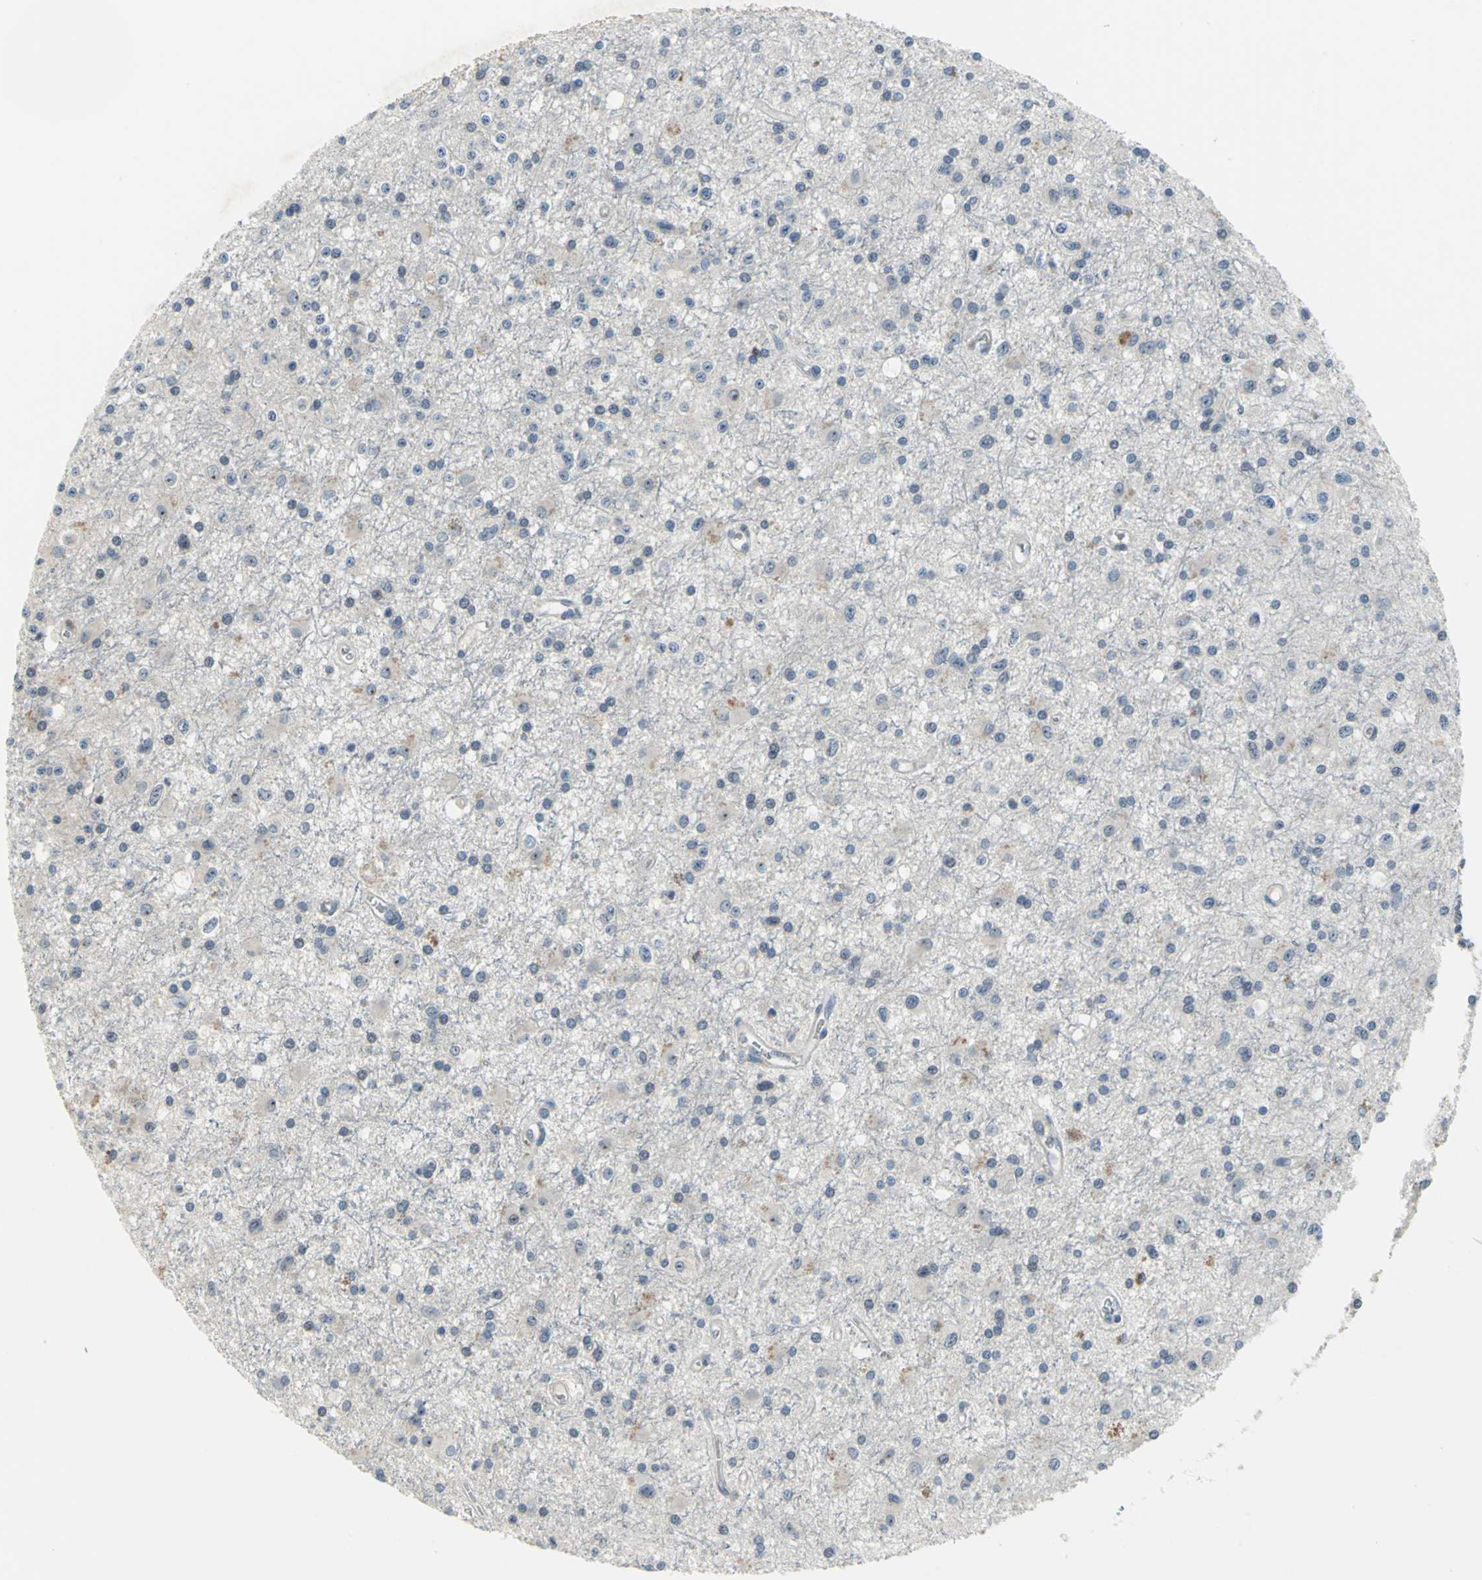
{"staining": {"intensity": "weak", "quantity": "<25%", "location": "nuclear"}, "tissue": "glioma", "cell_type": "Tumor cells", "image_type": "cancer", "snomed": [{"axis": "morphology", "description": "Glioma, malignant, Low grade"}, {"axis": "topography", "description": "Brain"}], "caption": "Immunohistochemistry (IHC) photomicrograph of neoplastic tissue: malignant glioma (low-grade) stained with DAB (3,3'-diaminobenzidine) demonstrates no significant protein positivity in tumor cells.", "gene": "MYBBP1A", "patient": {"sex": "male", "age": 58}}